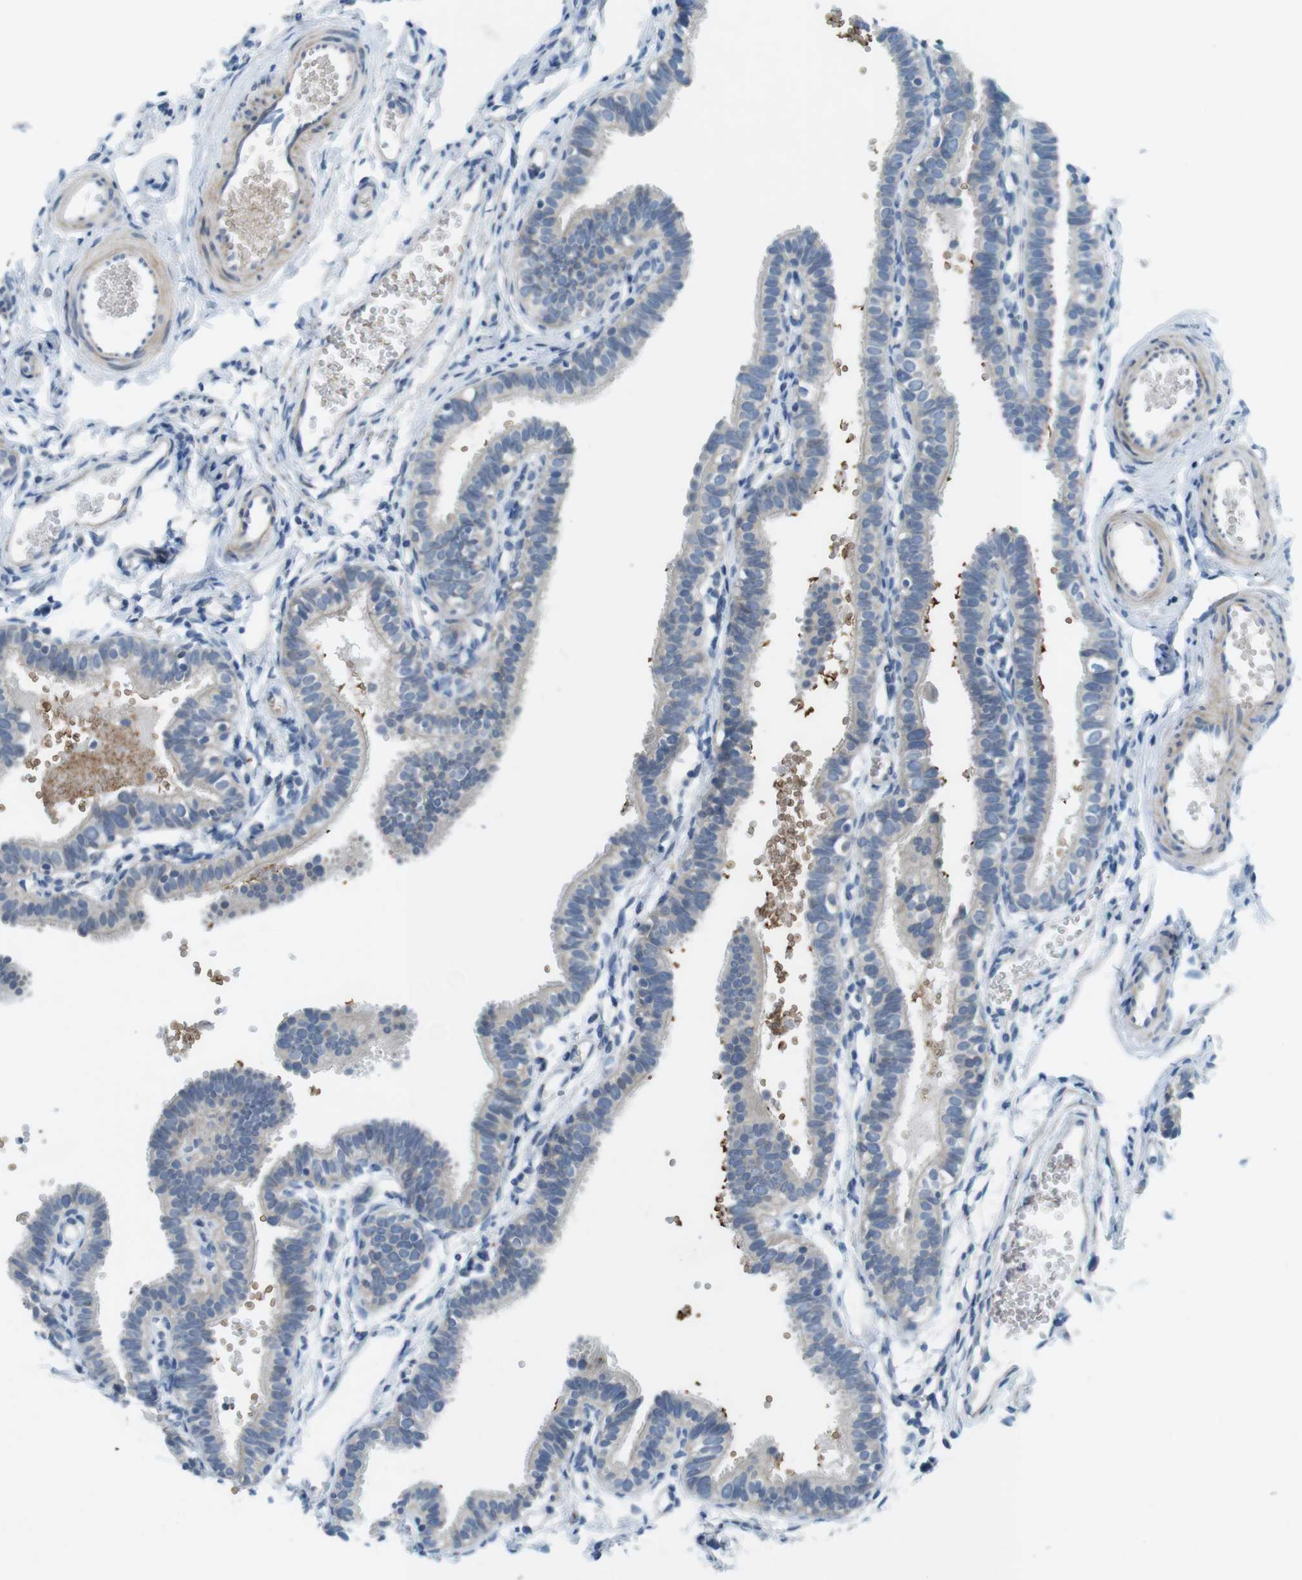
{"staining": {"intensity": "negative", "quantity": "none", "location": "none"}, "tissue": "fallopian tube", "cell_type": "Glandular cells", "image_type": "normal", "snomed": [{"axis": "morphology", "description": "Normal tissue, NOS"}, {"axis": "topography", "description": "Fallopian tube"}, {"axis": "topography", "description": "Placenta"}], "caption": "Micrograph shows no significant protein staining in glandular cells of normal fallopian tube. (Immunohistochemistry (ihc), brightfield microscopy, high magnification).", "gene": "TYW1", "patient": {"sex": "female", "age": 34}}